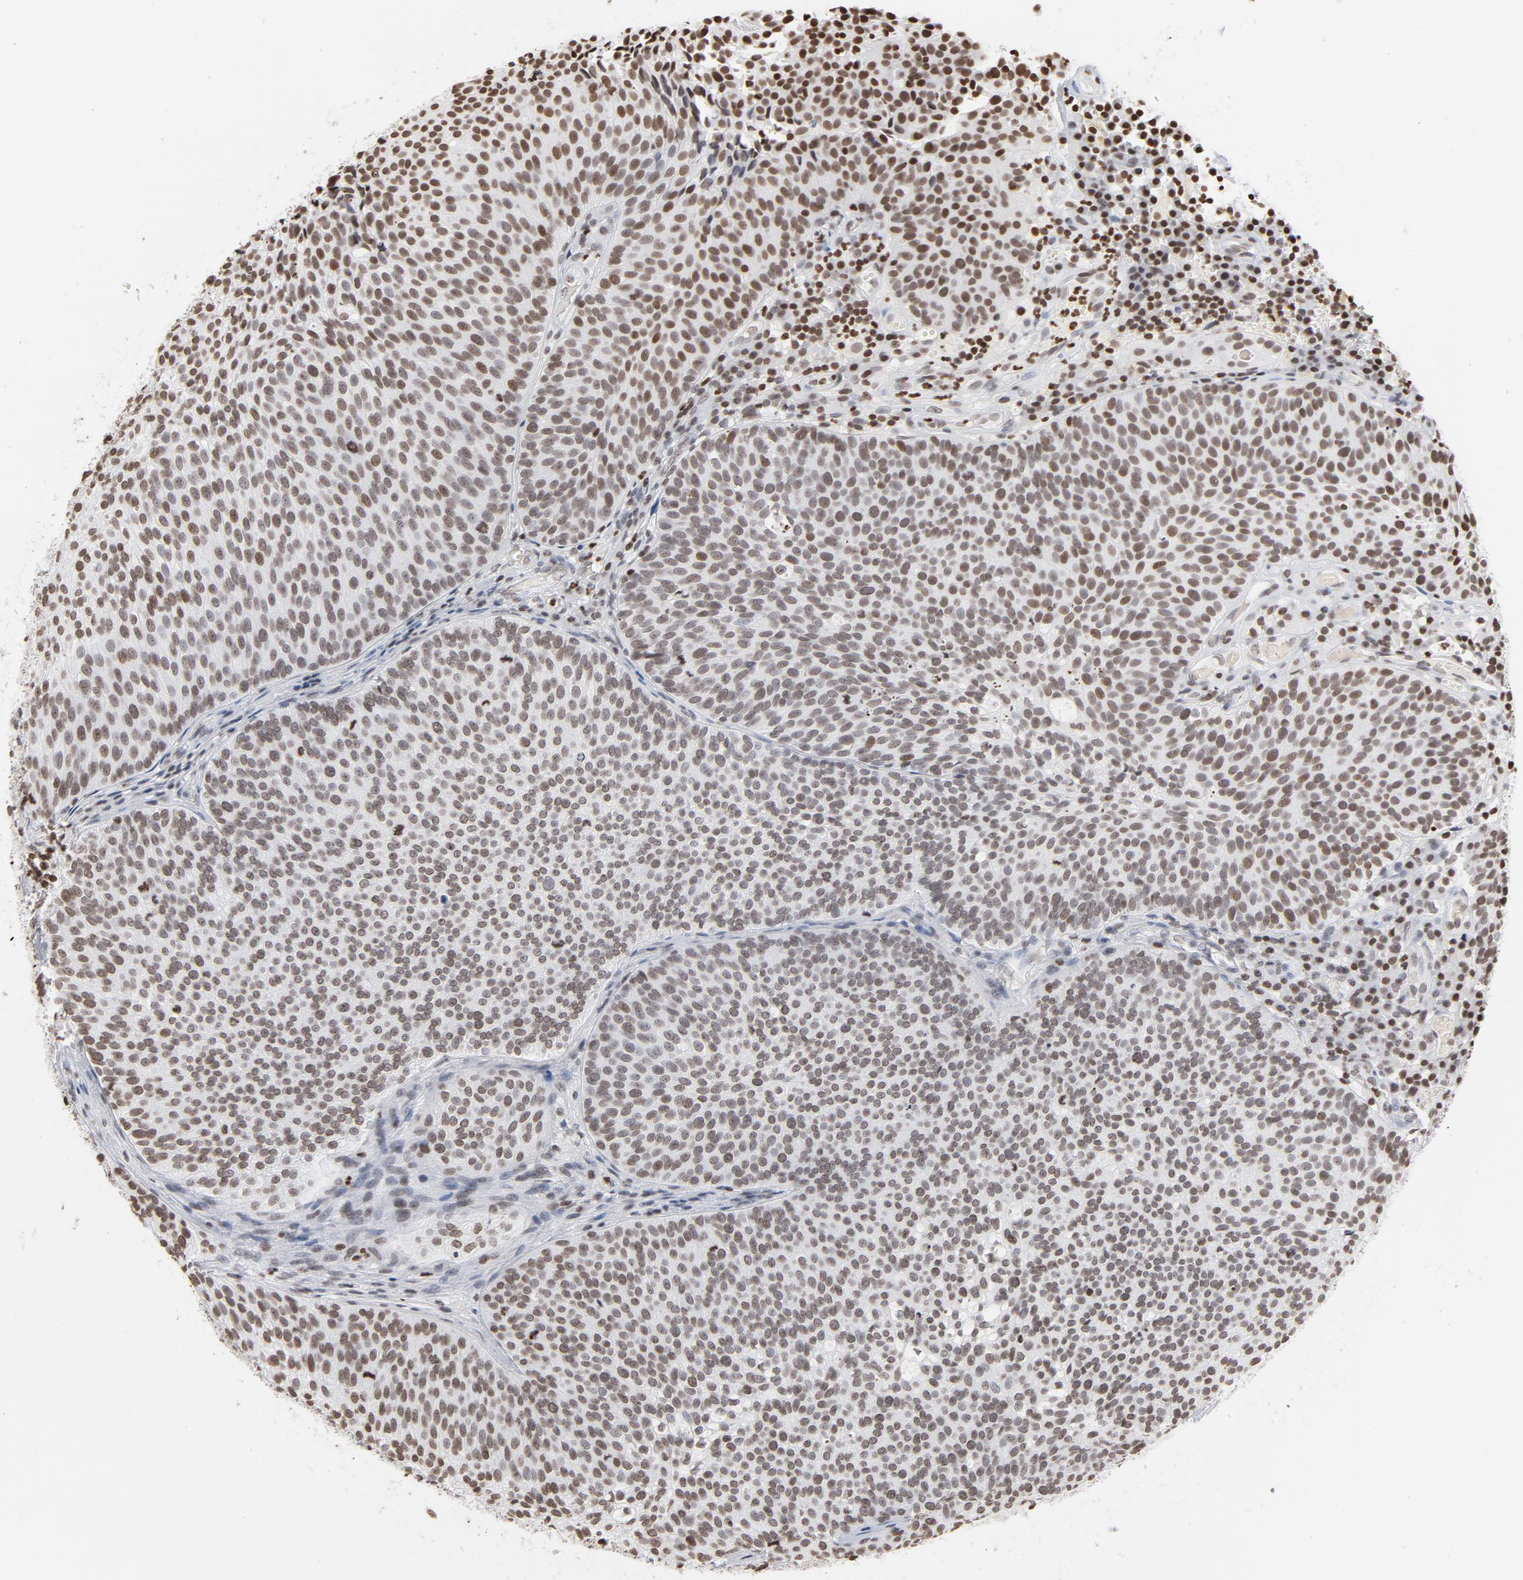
{"staining": {"intensity": "weak", "quantity": ">75%", "location": "nuclear"}, "tissue": "urothelial cancer", "cell_type": "Tumor cells", "image_type": "cancer", "snomed": [{"axis": "morphology", "description": "Urothelial carcinoma, Low grade"}, {"axis": "topography", "description": "Urinary bladder"}], "caption": "DAB immunohistochemical staining of human low-grade urothelial carcinoma displays weak nuclear protein expression in about >75% of tumor cells.", "gene": "H2AC12", "patient": {"sex": "male", "age": 85}}